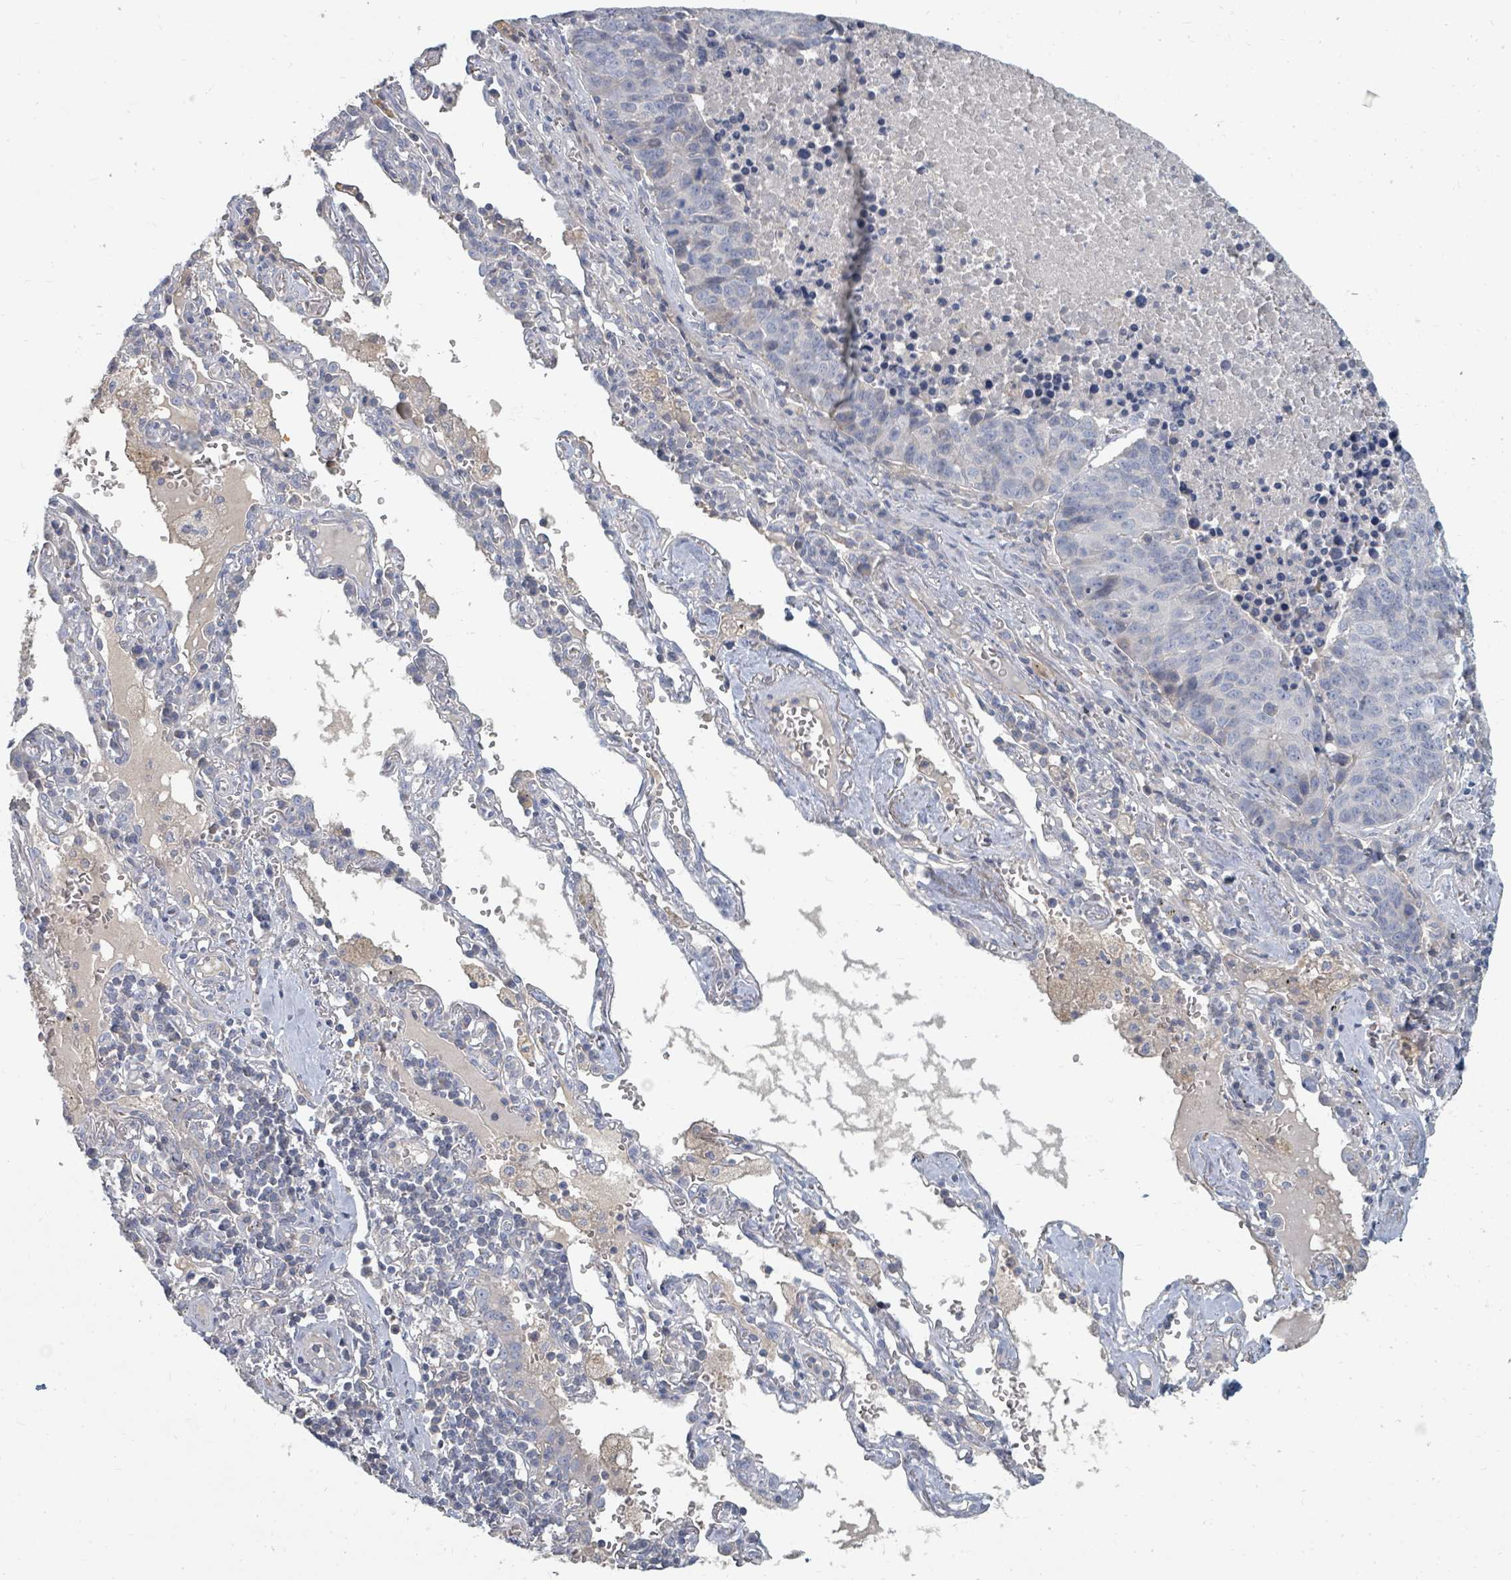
{"staining": {"intensity": "negative", "quantity": "none", "location": "none"}, "tissue": "lung cancer", "cell_type": "Tumor cells", "image_type": "cancer", "snomed": [{"axis": "morphology", "description": "Squamous cell carcinoma, NOS"}, {"axis": "topography", "description": "Lung"}], "caption": "This is an immunohistochemistry photomicrograph of human lung squamous cell carcinoma. There is no staining in tumor cells.", "gene": "ARGFX", "patient": {"sex": "female", "age": 66}}